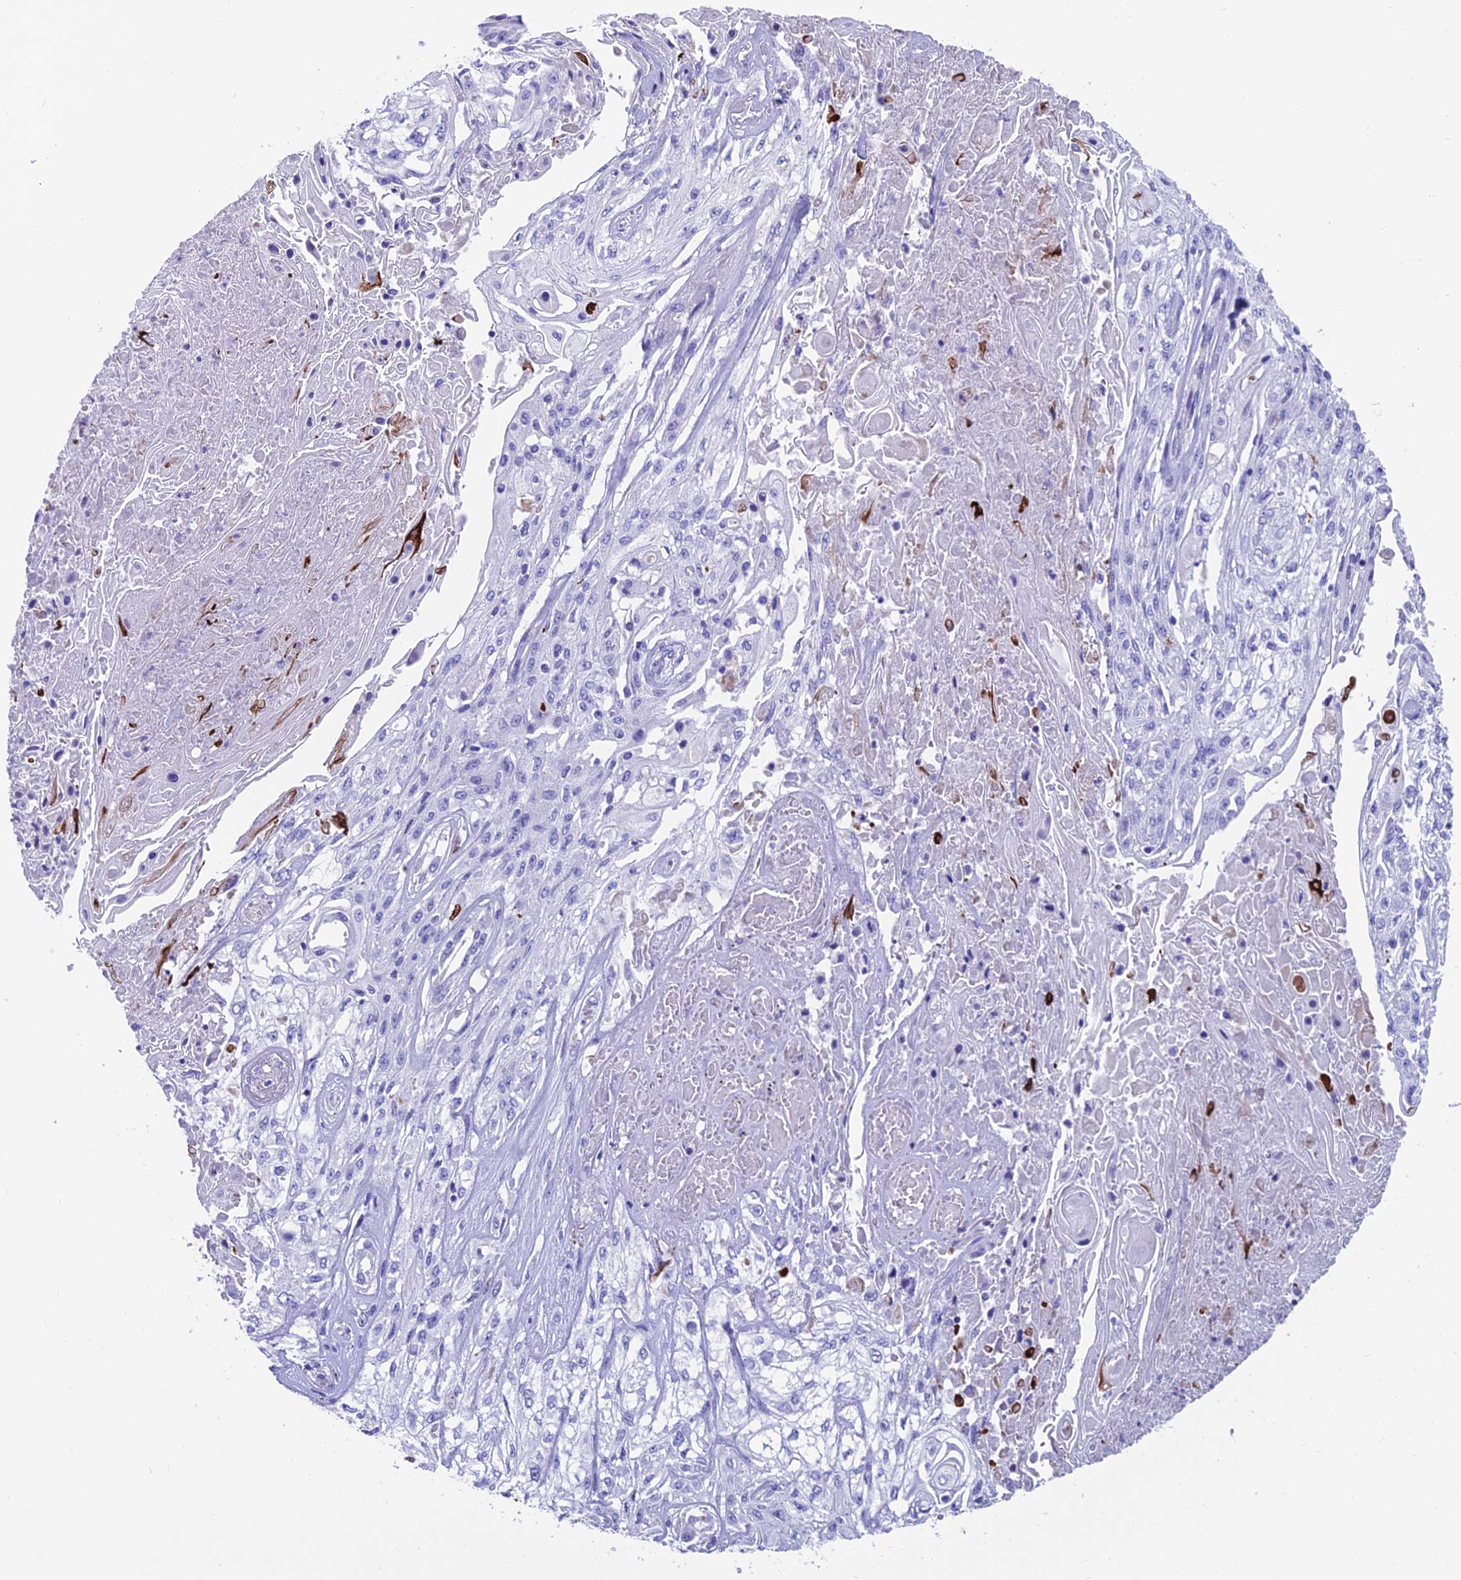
{"staining": {"intensity": "negative", "quantity": "none", "location": "none"}, "tissue": "skin cancer", "cell_type": "Tumor cells", "image_type": "cancer", "snomed": [{"axis": "morphology", "description": "Squamous cell carcinoma, NOS"}, {"axis": "morphology", "description": "Squamous cell carcinoma, metastatic, NOS"}, {"axis": "topography", "description": "Skin"}, {"axis": "topography", "description": "Lymph node"}], "caption": "A histopathology image of skin metastatic squamous cell carcinoma stained for a protein demonstrates no brown staining in tumor cells.", "gene": "GNG11", "patient": {"sex": "male", "age": 75}}